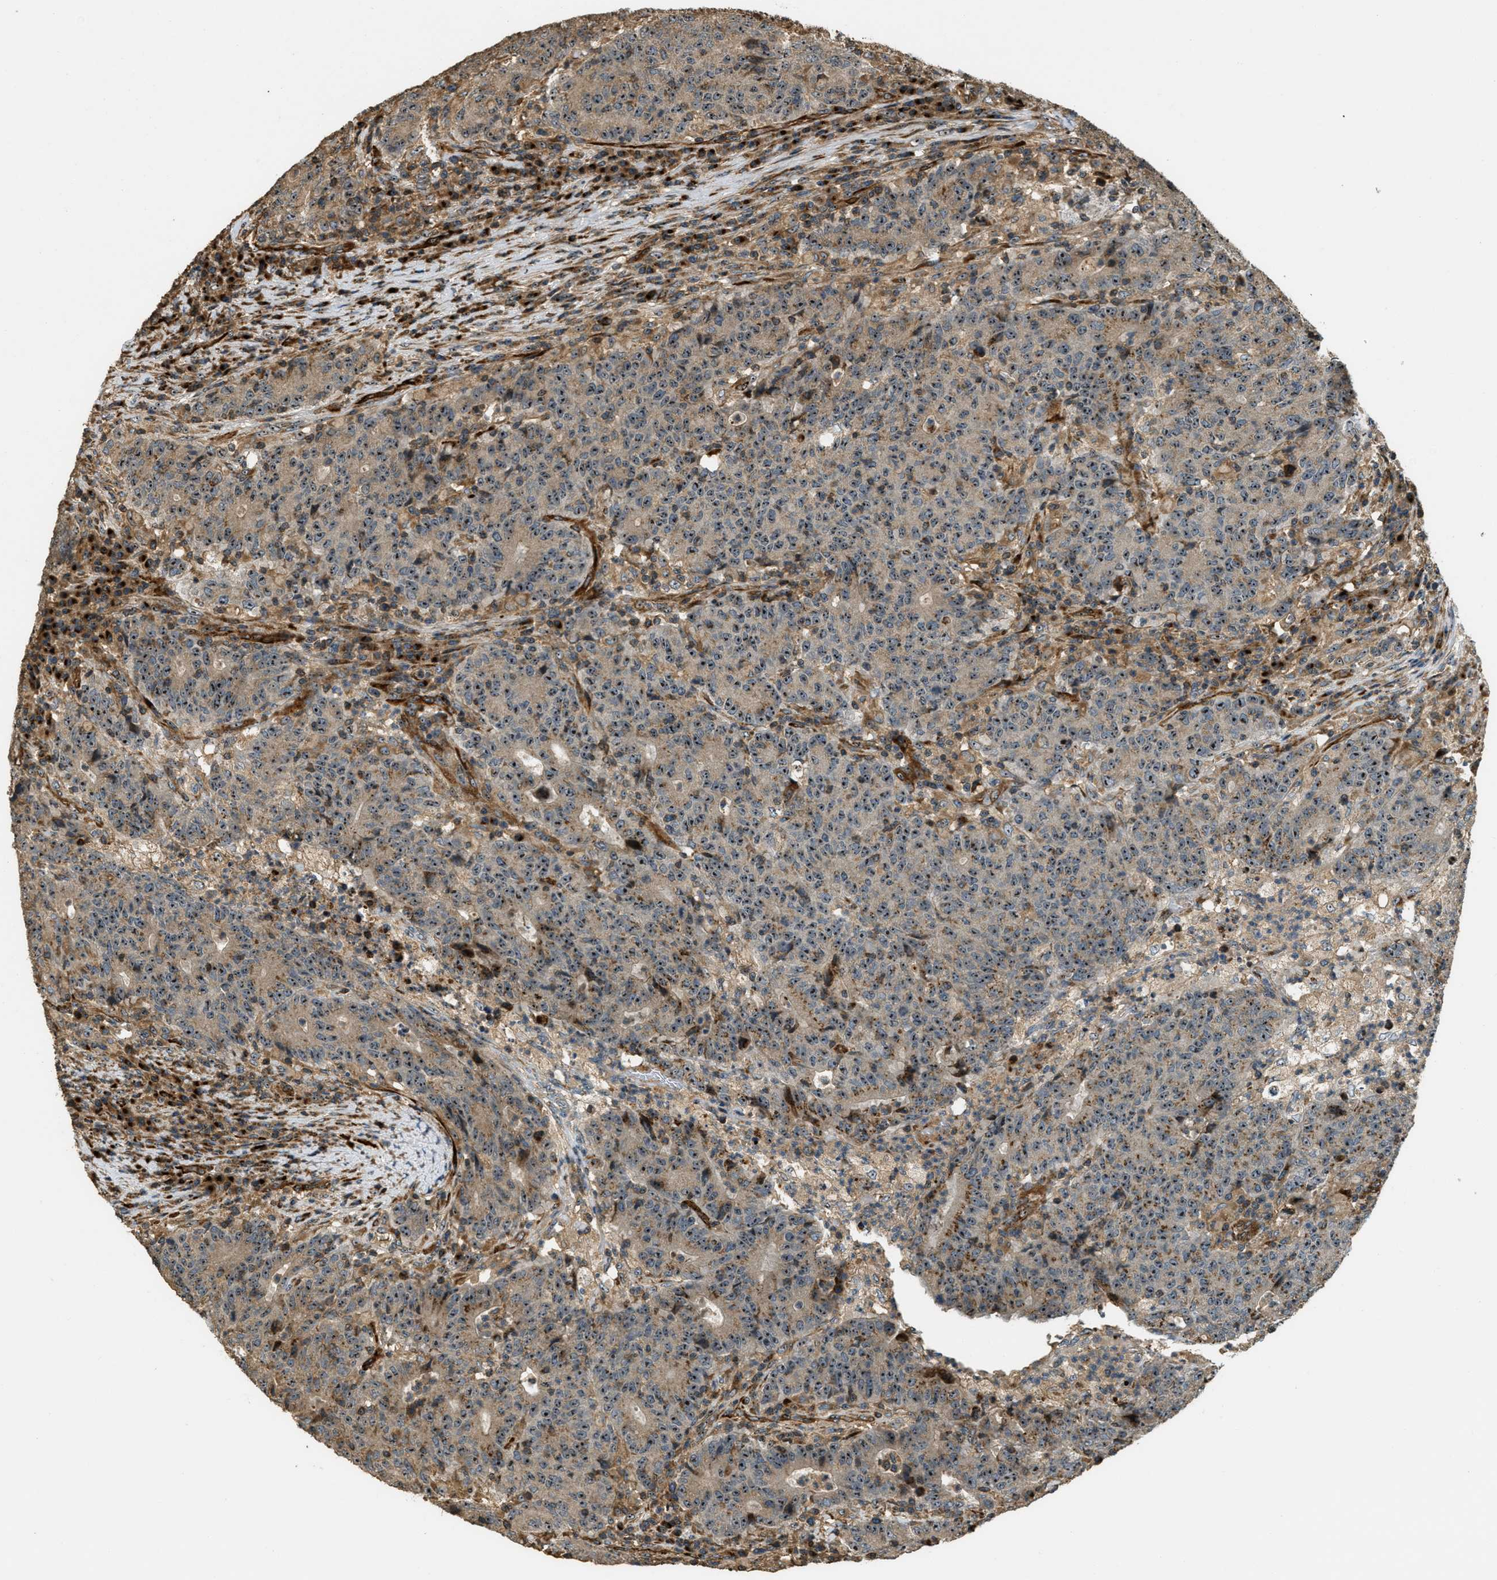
{"staining": {"intensity": "strong", "quantity": ">75%", "location": "cytoplasmic/membranous,nuclear"}, "tissue": "colorectal cancer", "cell_type": "Tumor cells", "image_type": "cancer", "snomed": [{"axis": "morphology", "description": "Normal tissue, NOS"}, {"axis": "morphology", "description": "Adenocarcinoma, NOS"}, {"axis": "topography", "description": "Colon"}], "caption": "Protein staining exhibits strong cytoplasmic/membranous and nuclear staining in approximately >75% of tumor cells in colorectal cancer (adenocarcinoma).", "gene": "LRP12", "patient": {"sex": "female", "age": 75}}